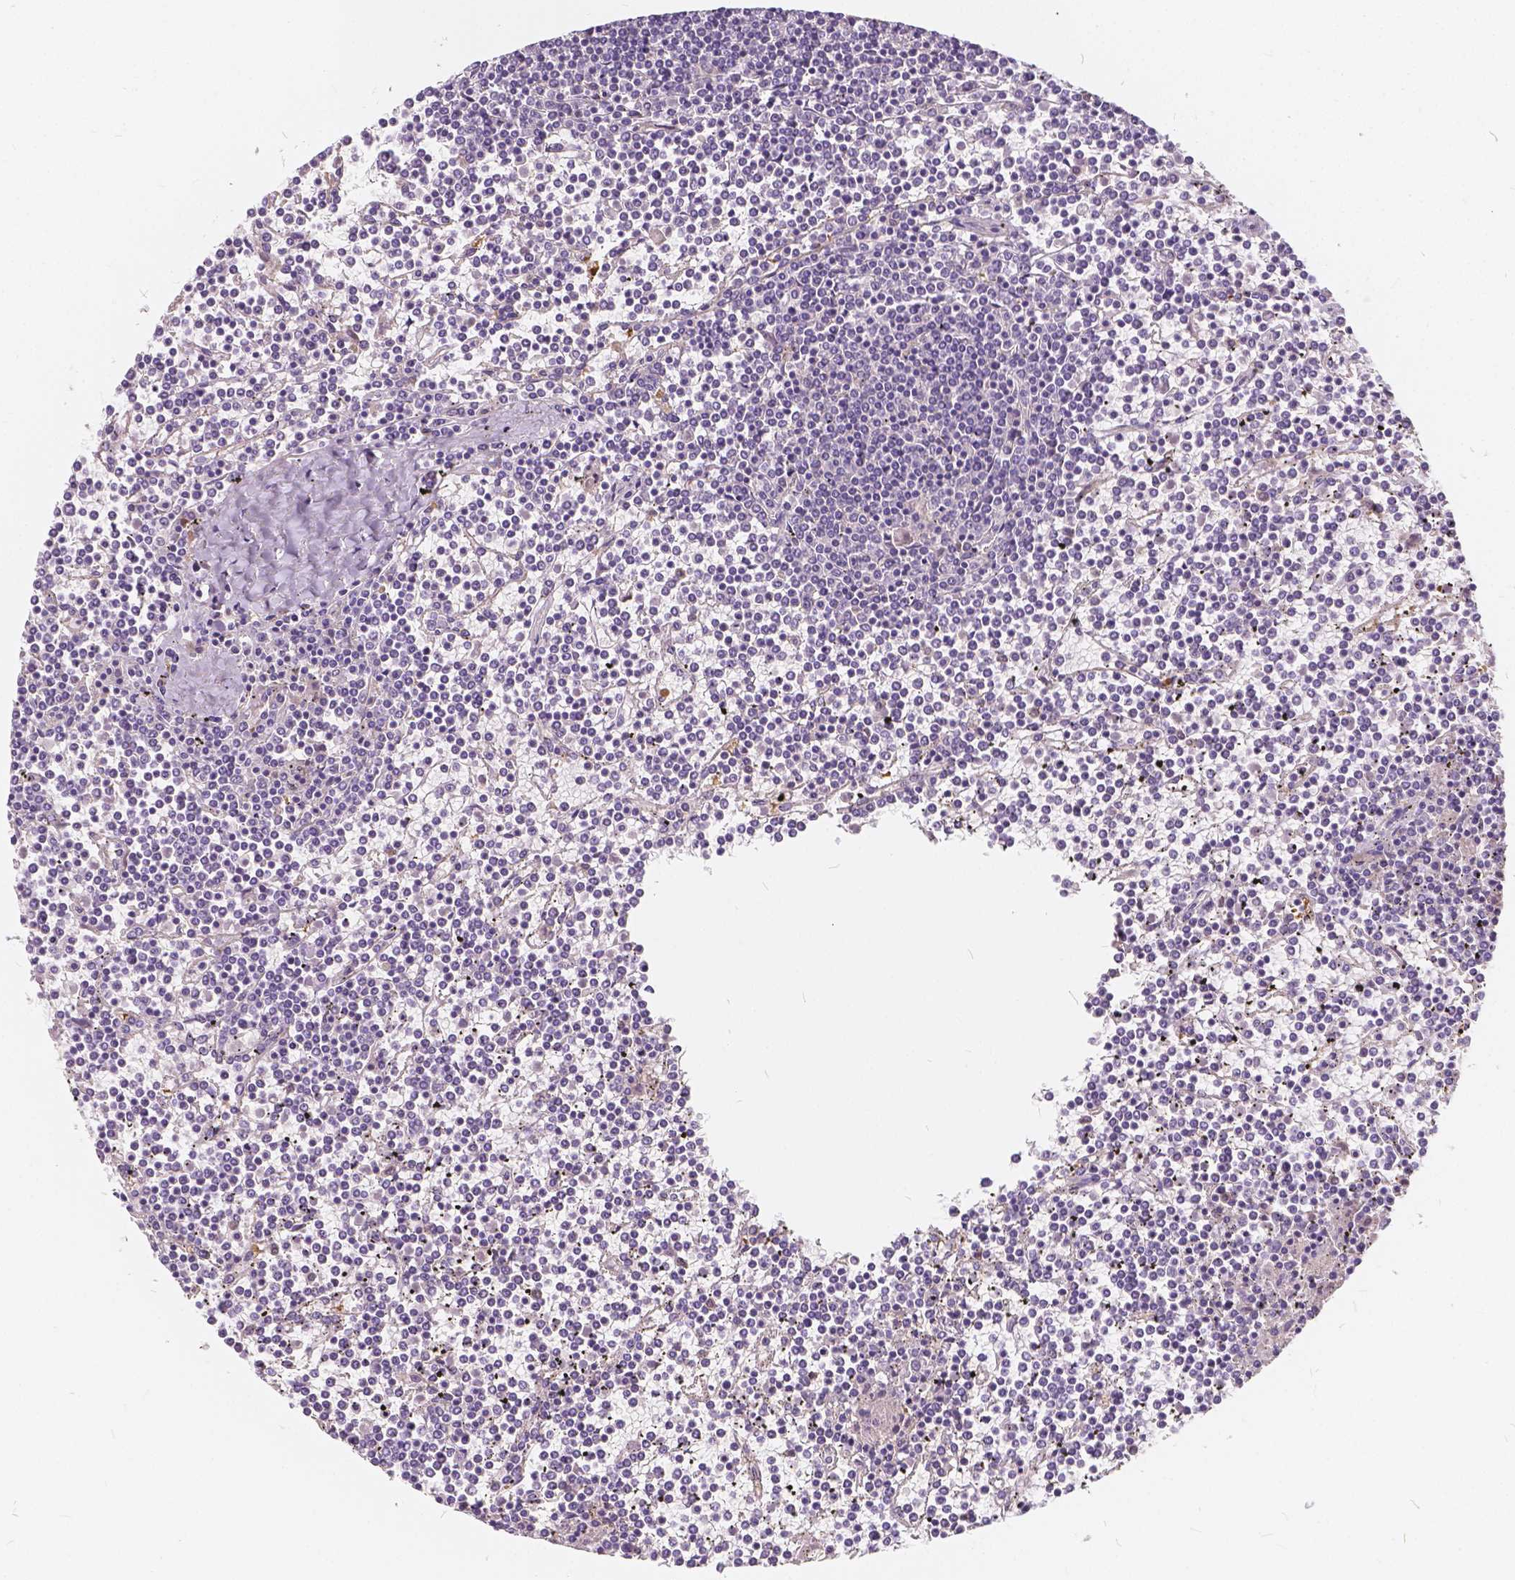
{"staining": {"intensity": "negative", "quantity": "none", "location": "none"}, "tissue": "lymphoma", "cell_type": "Tumor cells", "image_type": "cancer", "snomed": [{"axis": "morphology", "description": "Malignant lymphoma, non-Hodgkin's type, Low grade"}, {"axis": "topography", "description": "Spleen"}], "caption": "An immunohistochemistry micrograph of malignant lymphoma, non-Hodgkin's type (low-grade) is shown. There is no staining in tumor cells of malignant lymphoma, non-Hodgkin's type (low-grade). Nuclei are stained in blue.", "gene": "KIAA0513", "patient": {"sex": "female", "age": 19}}